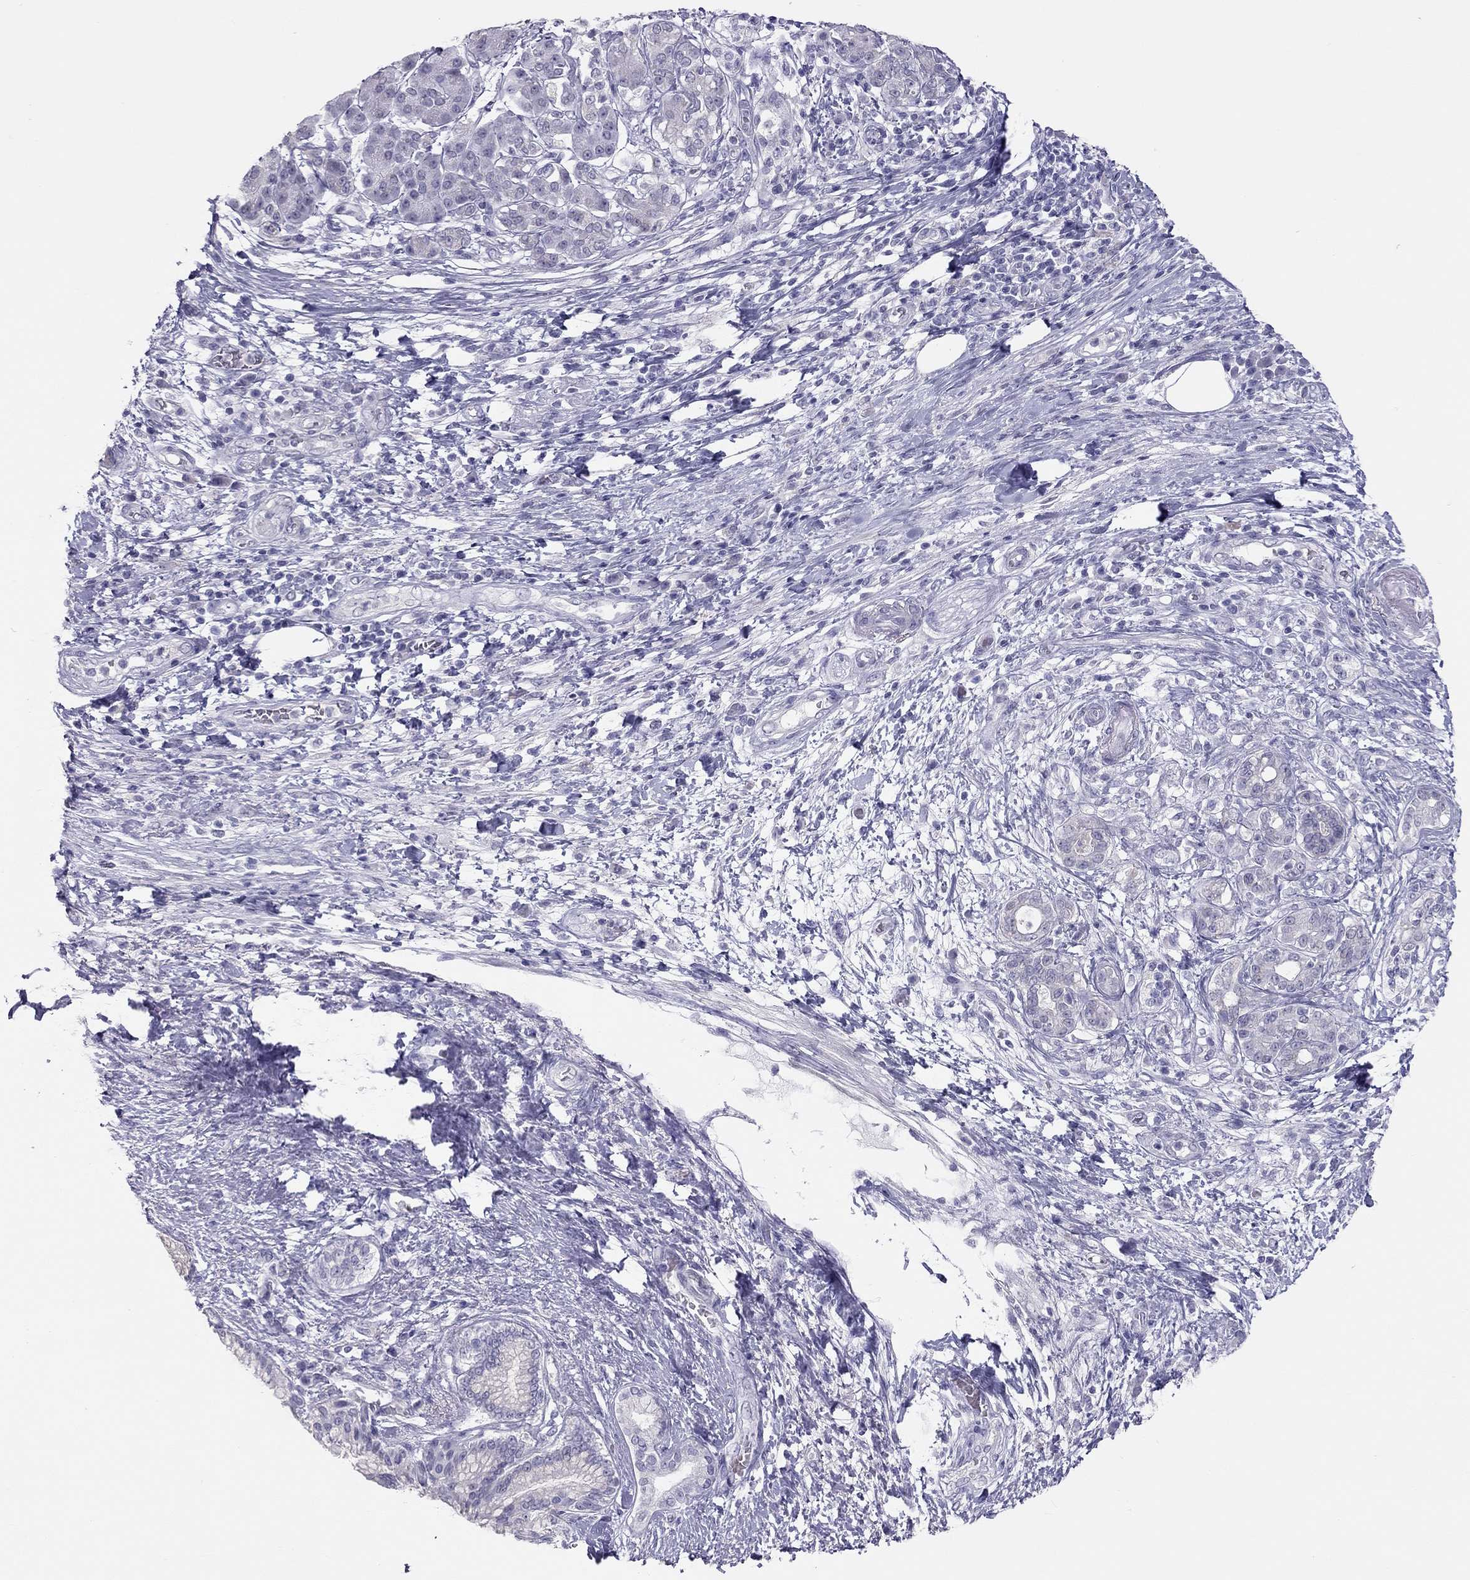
{"staining": {"intensity": "negative", "quantity": "none", "location": "none"}, "tissue": "pancreatic cancer", "cell_type": "Tumor cells", "image_type": "cancer", "snomed": [{"axis": "morphology", "description": "Adenocarcinoma, NOS"}, {"axis": "topography", "description": "Pancreas"}], "caption": "This is an IHC image of human pancreatic adenocarcinoma. There is no expression in tumor cells.", "gene": "SPATA12", "patient": {"sex": "female", "age": 73}}